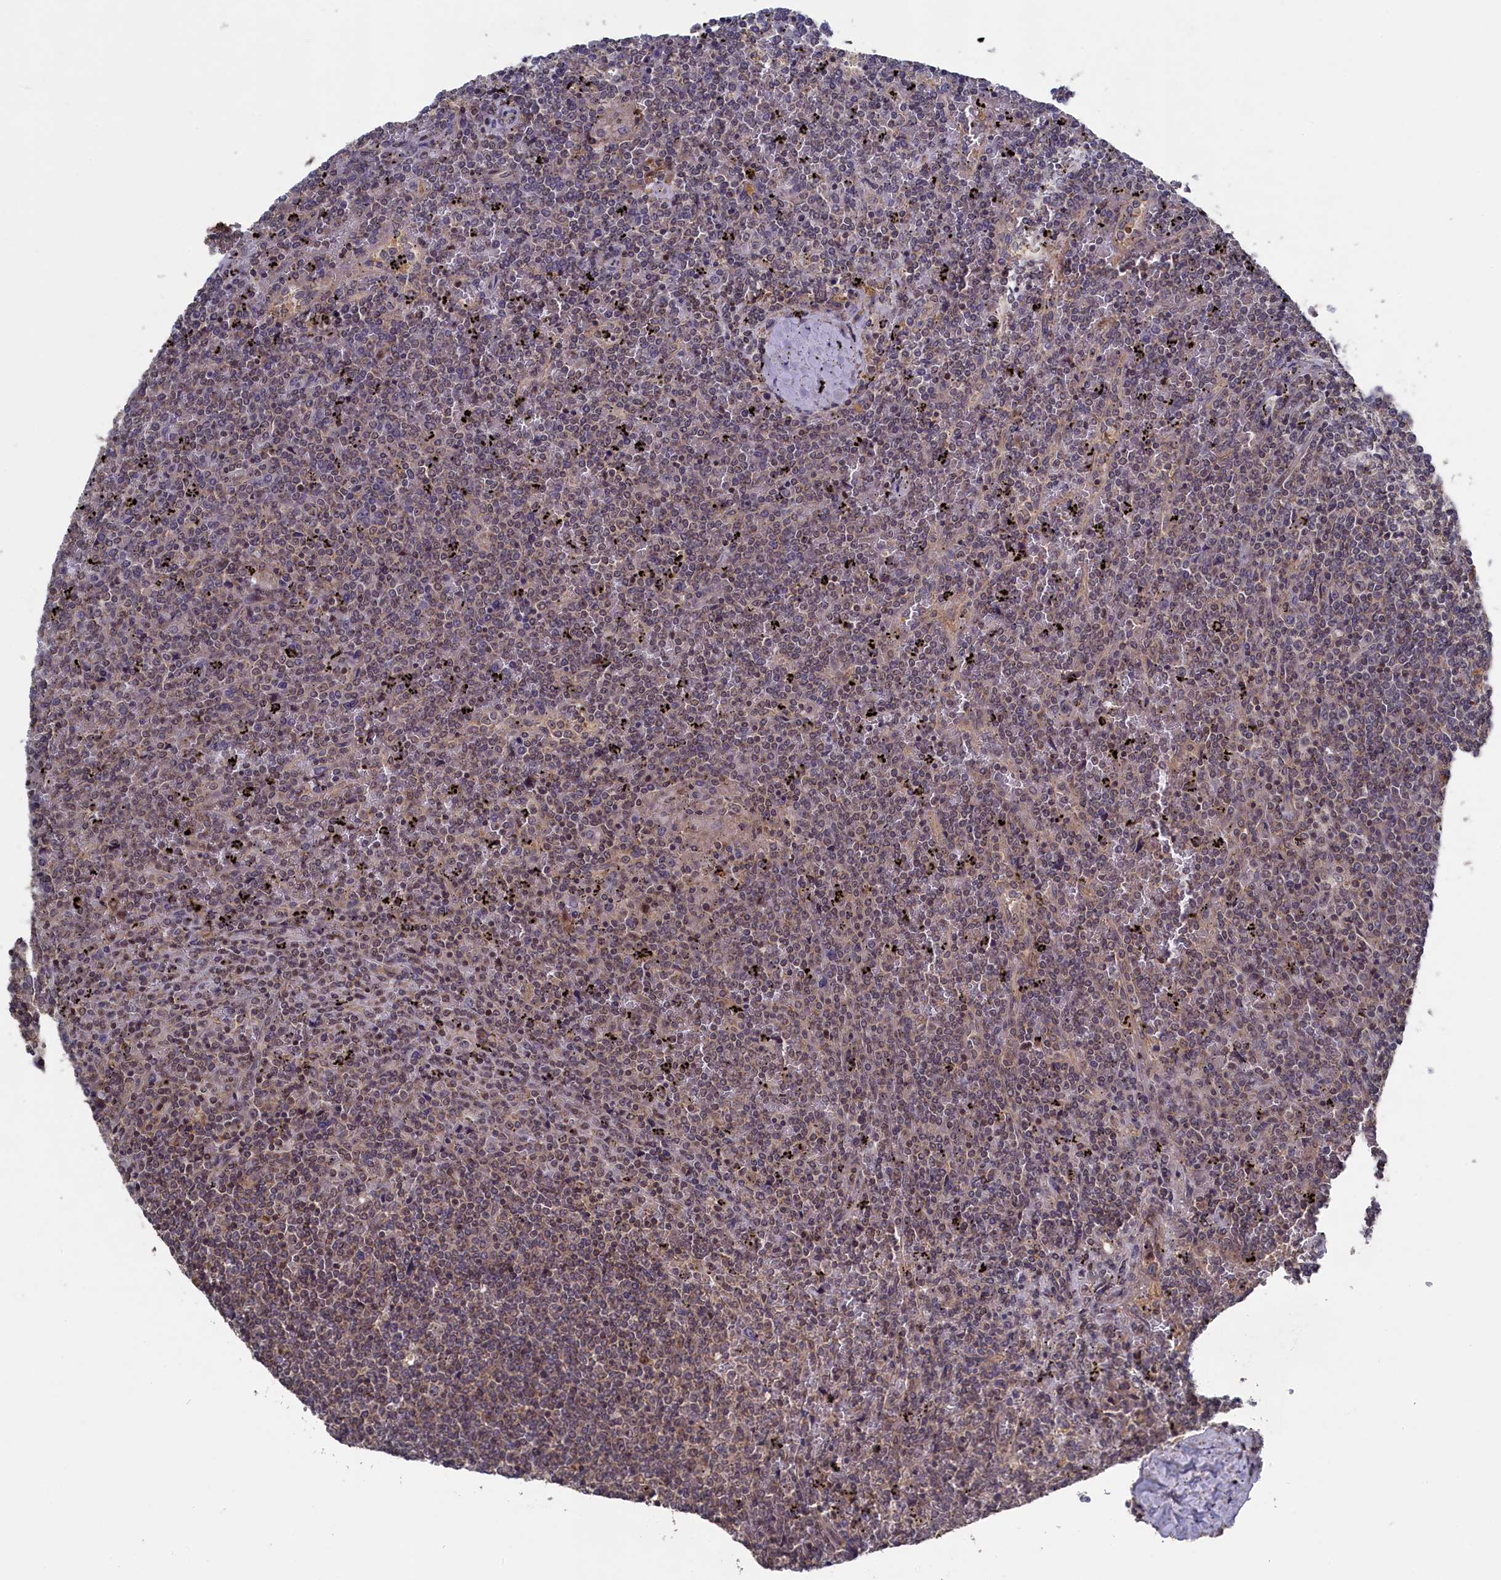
{"staining": {"intensity": "negative", "quantity": "none", "location": "none"}, "tissue": "lymphoma", "cell_type": "Tumor cells", "image_type": "cancer", "snomed": [{"axis": "morphology", "description": "Malignant lymphoma, non-Hodgkin's type, Low grade"}, {"axis": "topography", "description": "Spleen"}], "caption": "This is a micrograph of IHC staining of lymphoma, which shows no staining in tumor cells.", "gene": "TMC5", "patient": {"sex": "female", "age": 19}}